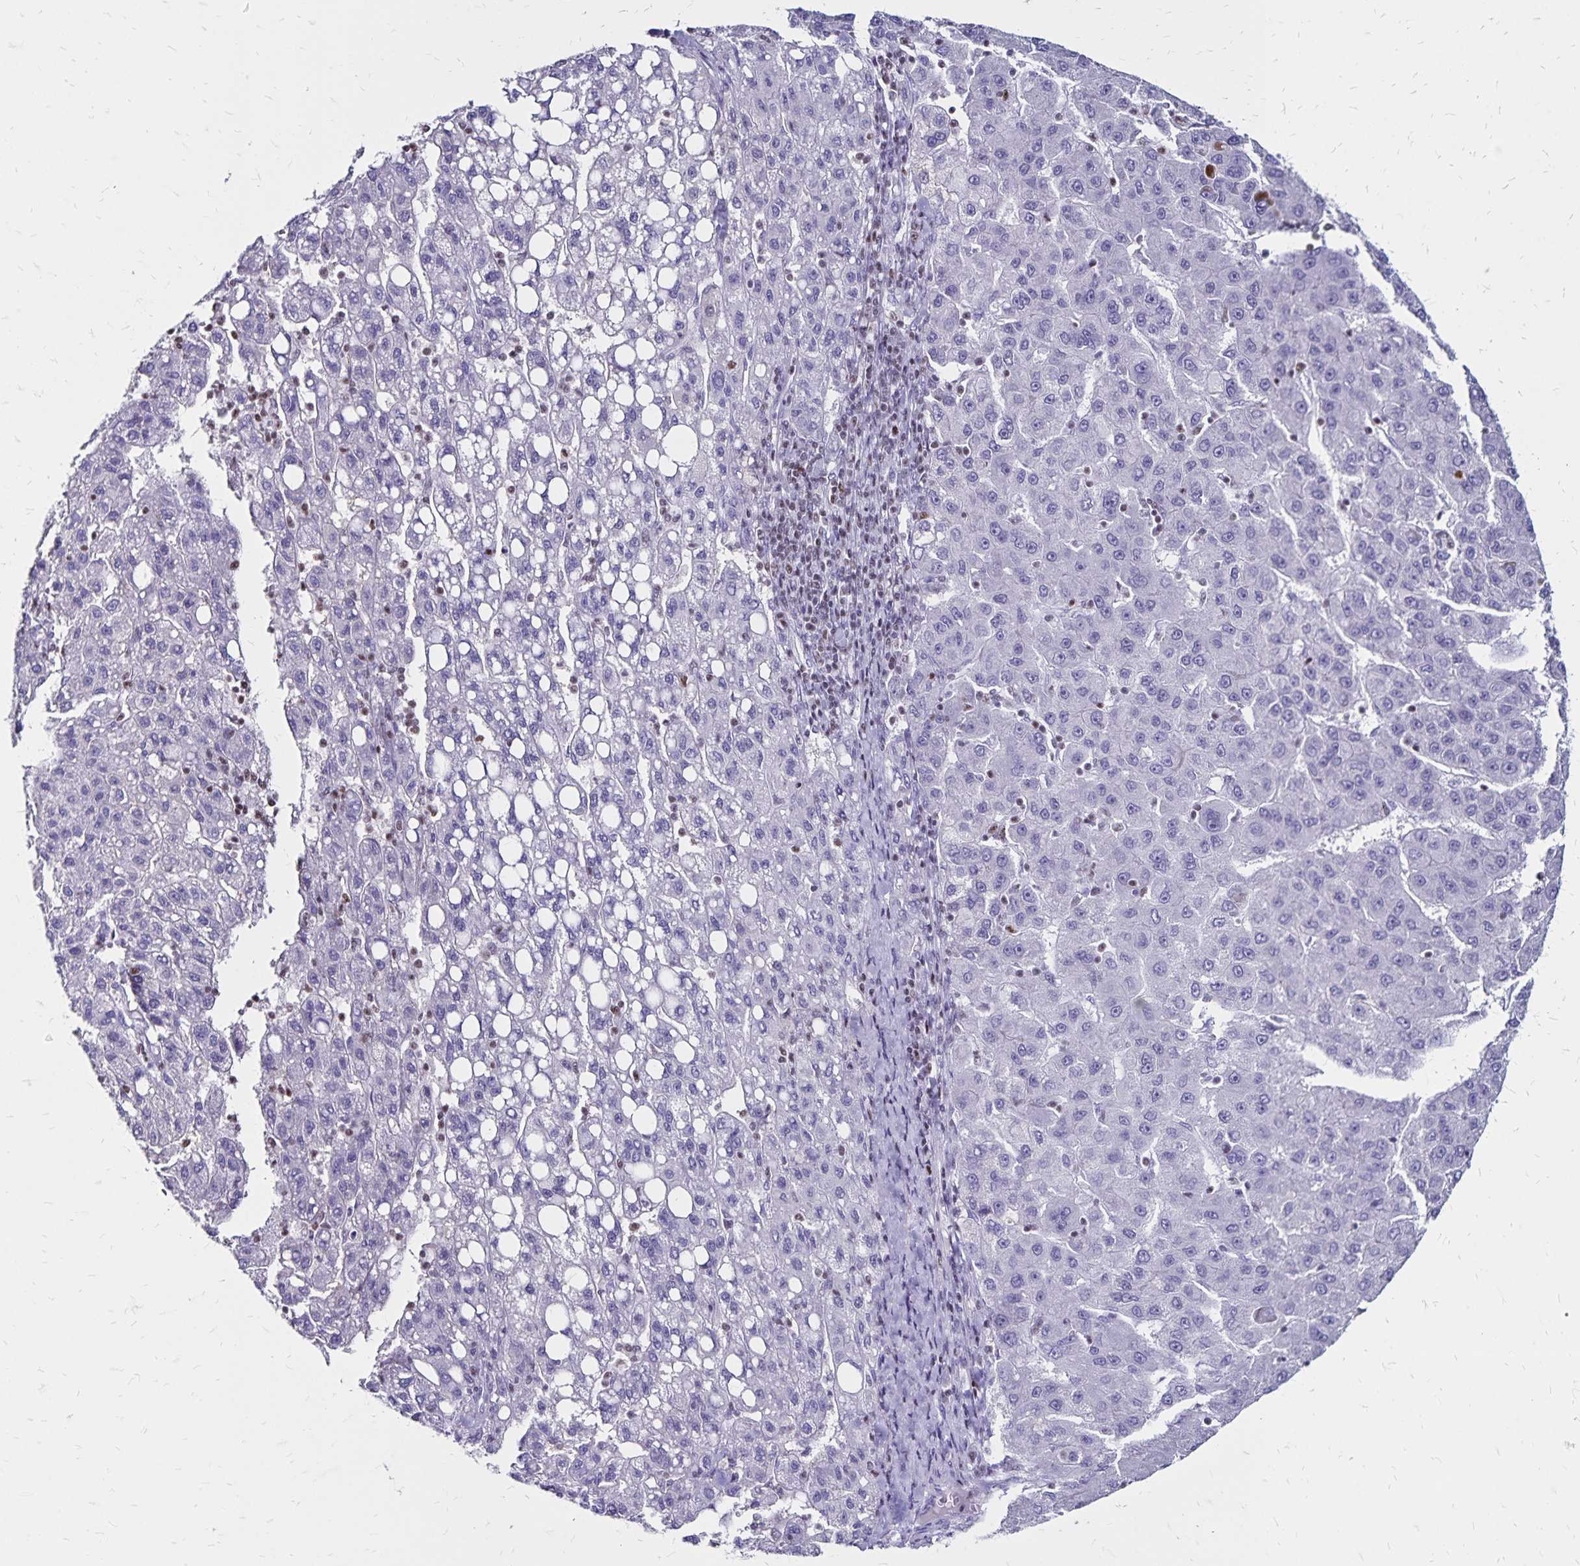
{"staining": {"intensity": "negative", "quantity": "none", "location": "none"}, "tissue": "liver cancer", "cell_type": "Tumor cells", "image_type": "cancer", "snomed": [{"axis": "morphology", "description": "Carcinoma, Hepatocellular, NOS"}, {"axis": "topography", "description": "Liver"}], "caption": "Immunohistochemical staining of human liver cancer displays no significant expression in tumor cells.", "gene": "IKZF1", "patient": {"sex": "female", "age": 82}}